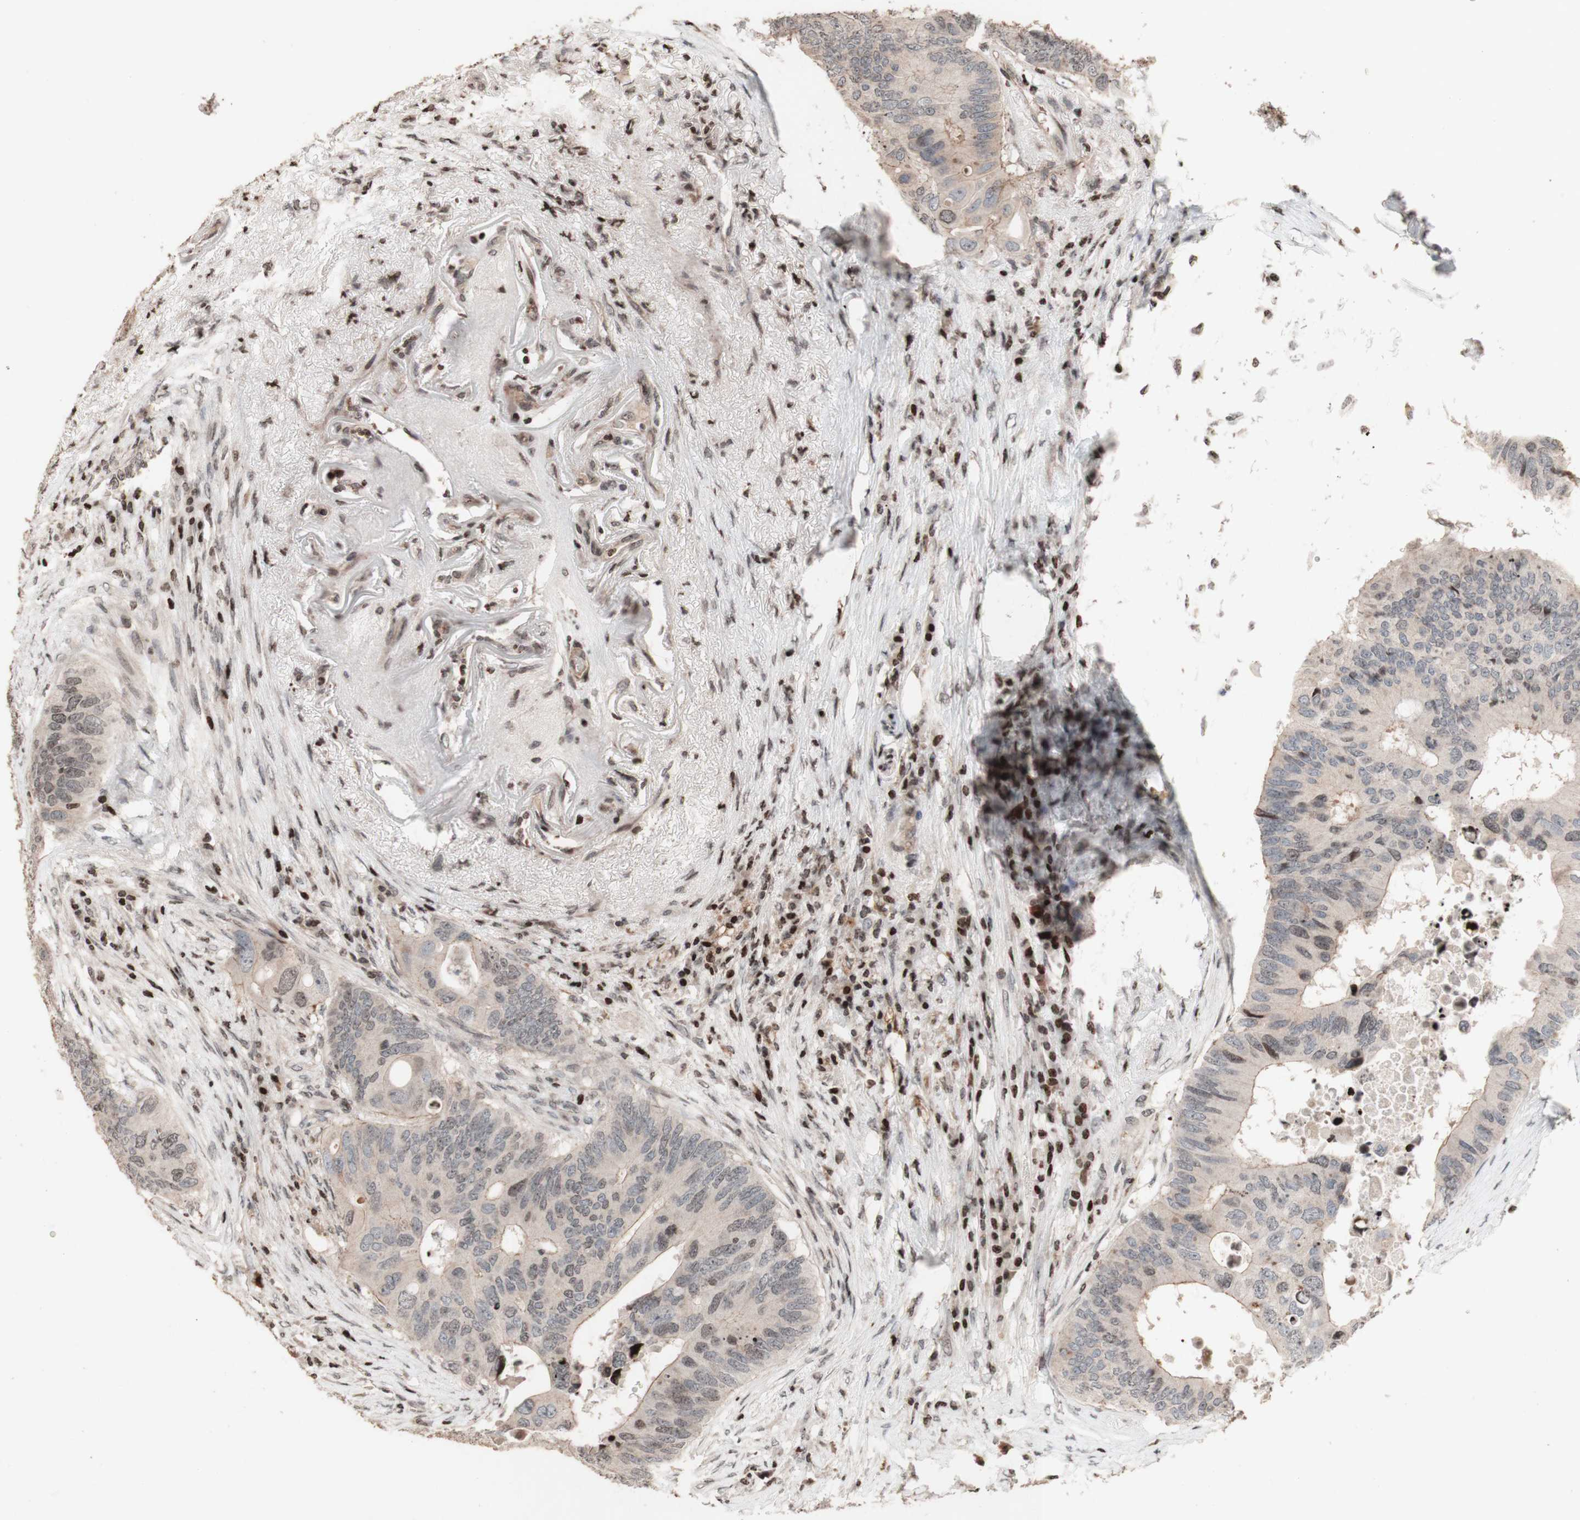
{"staining": {"intensity": "weak", "quantity": "<25%", "location": "nuclear"}, "tissue": "colorectal cancer", "cell_type": "Tumor cells", "image_type": "cancer", "snomed": [{"axis": "morphology", "description": "Adenocarcinoma, NOS"}, {"axis": "topography", "description": "Colon"}], "caption": "Immunohistochemistry (IHC) image of neoplastic tissue: human colorectal cancer (adenocarcinoma) stained with DAB displays no significant protein staining in tumor cells. (DAB IHC, high magnification).", "gene": "POLA1", "patient": {"sex": "male", "age": 71}}